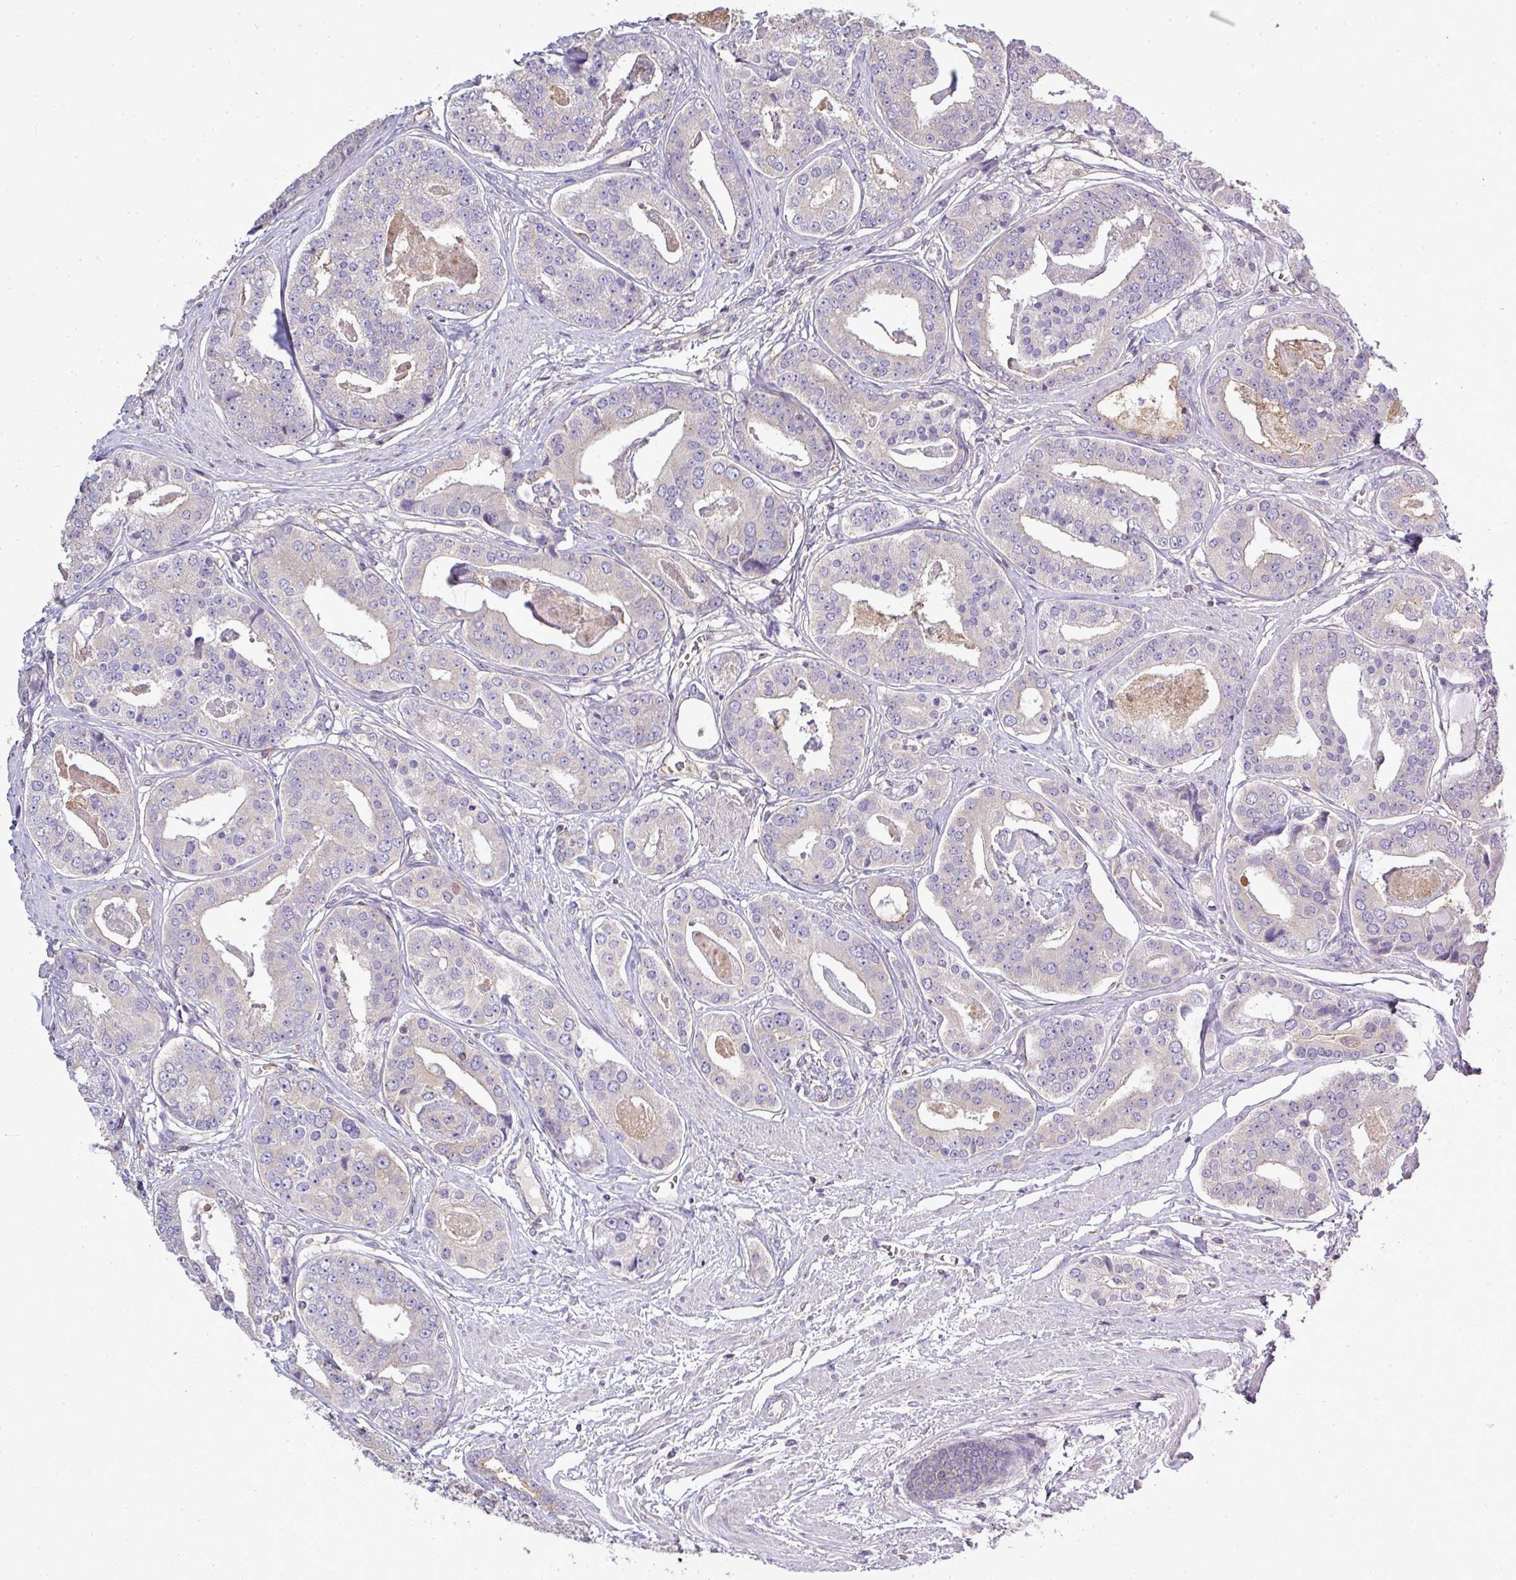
{"staining": {"intensity": "negative", "quantity": "none", "location": "none"}, "tissue": "prostate cancer", "cell_type": "Tumor cells", "image_type": "cancer", "snomed": [{"axis": "morphology", "description": "Adenocarcinoma, High grade"}, {"axis": "topography", "description": "Prostate"}], "caption": "A micrograph of prostate cancer stained for a protein demonstrates no brown staining in tumor cells.", "gene": "STAT5A", "patient": {"sex": "male", "age": 71}}